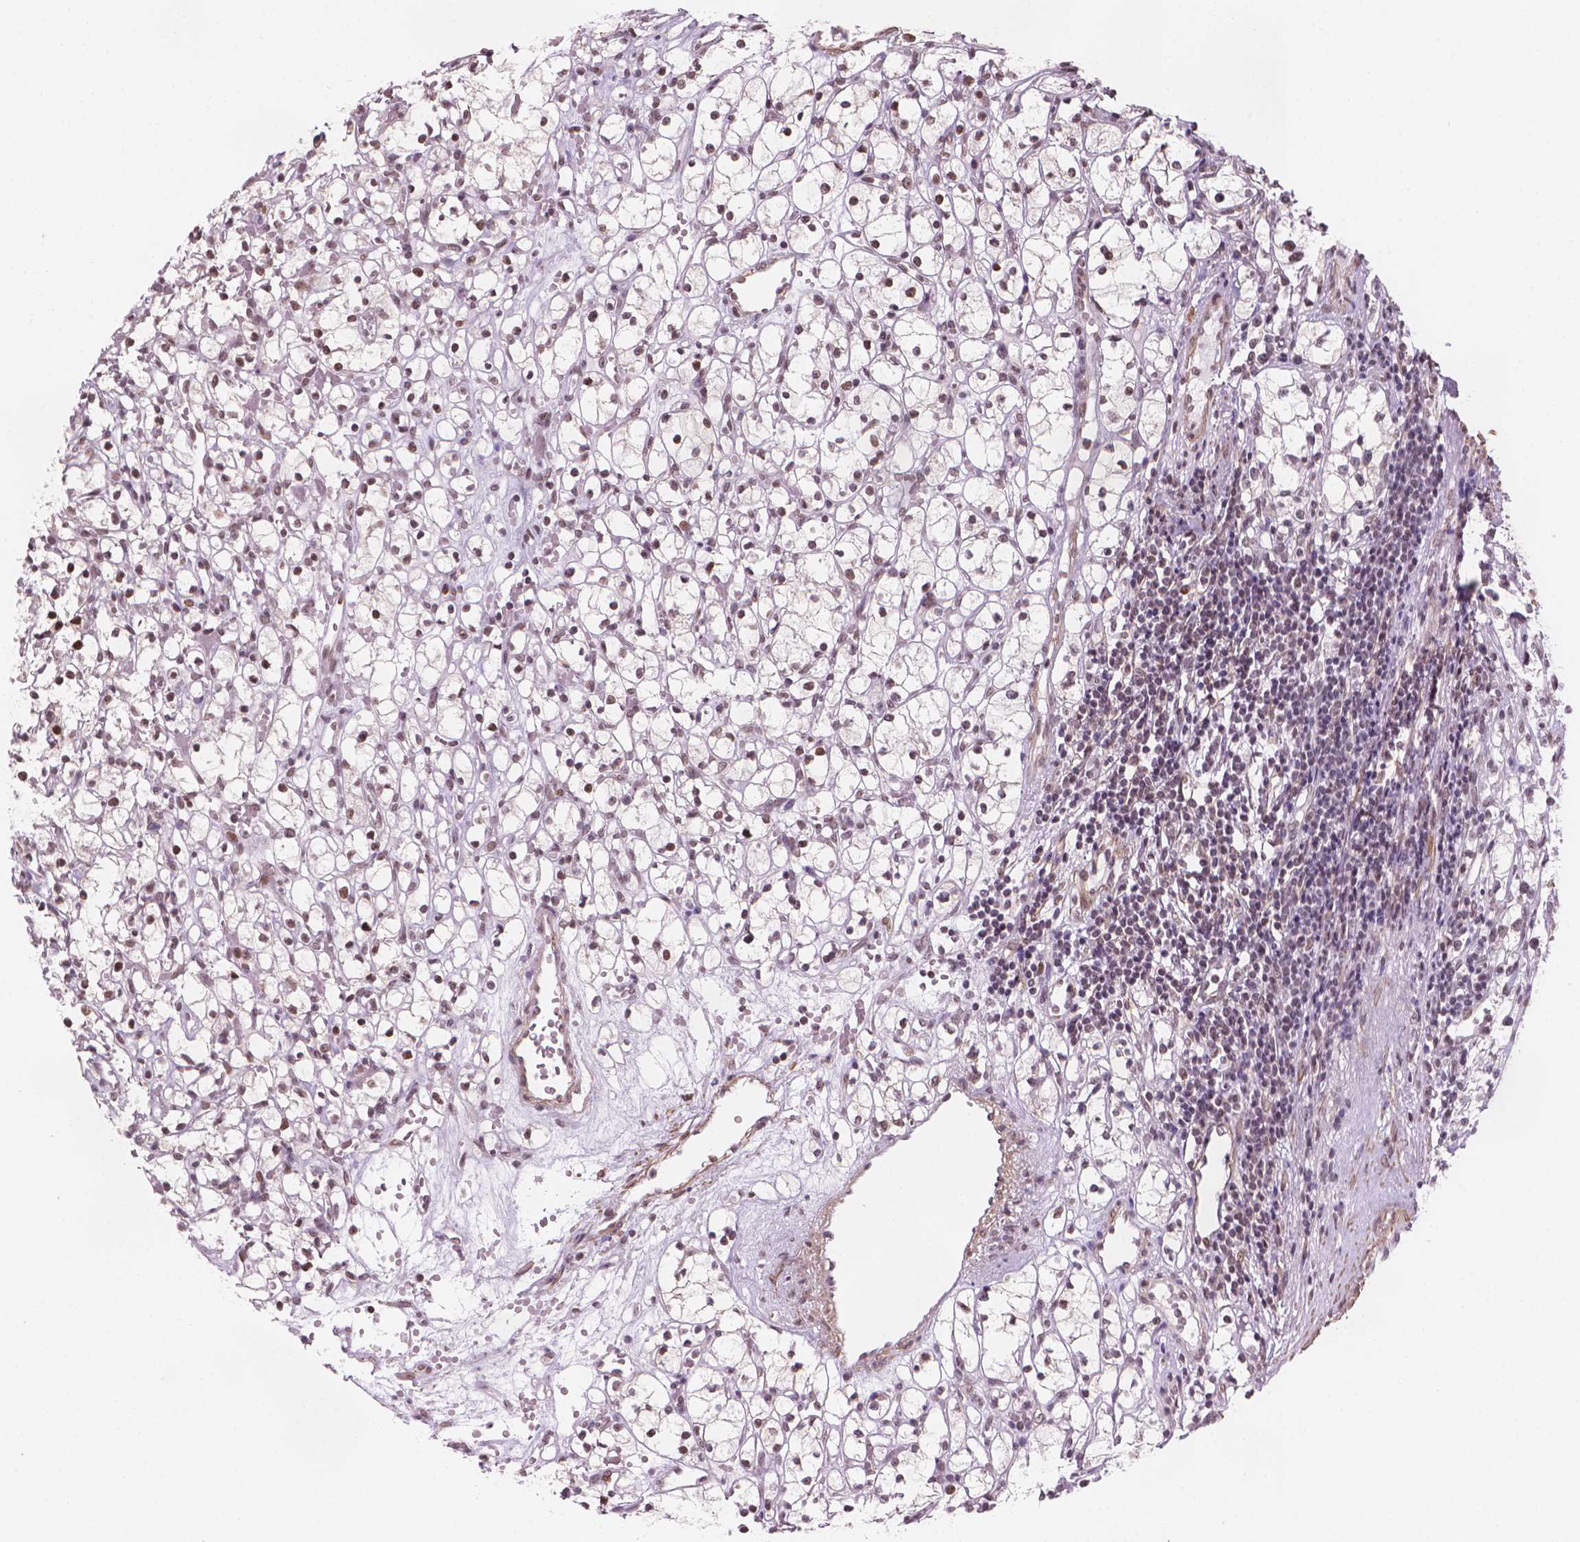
{"staining": {"intensity": "weak", "quantity": "25%-75%", "location": "nuclear"}, "tissue": "renal cancer", "cell_type": "Tumor cells", "image_type": "cancer", "snomed": [{"axis": "morphology", "description": "Adenocarcinoma, NOS"}, {"axis": "topography", "description": "Kidney"}], "caption": "Human adenocarcinoma (renal) stained for a protein (brown) shows weak nuclear positive staining in about 25%-75% of tumor cells.", "gene": "HOXD4", "patient": {"sex": "female", "age": 59}}